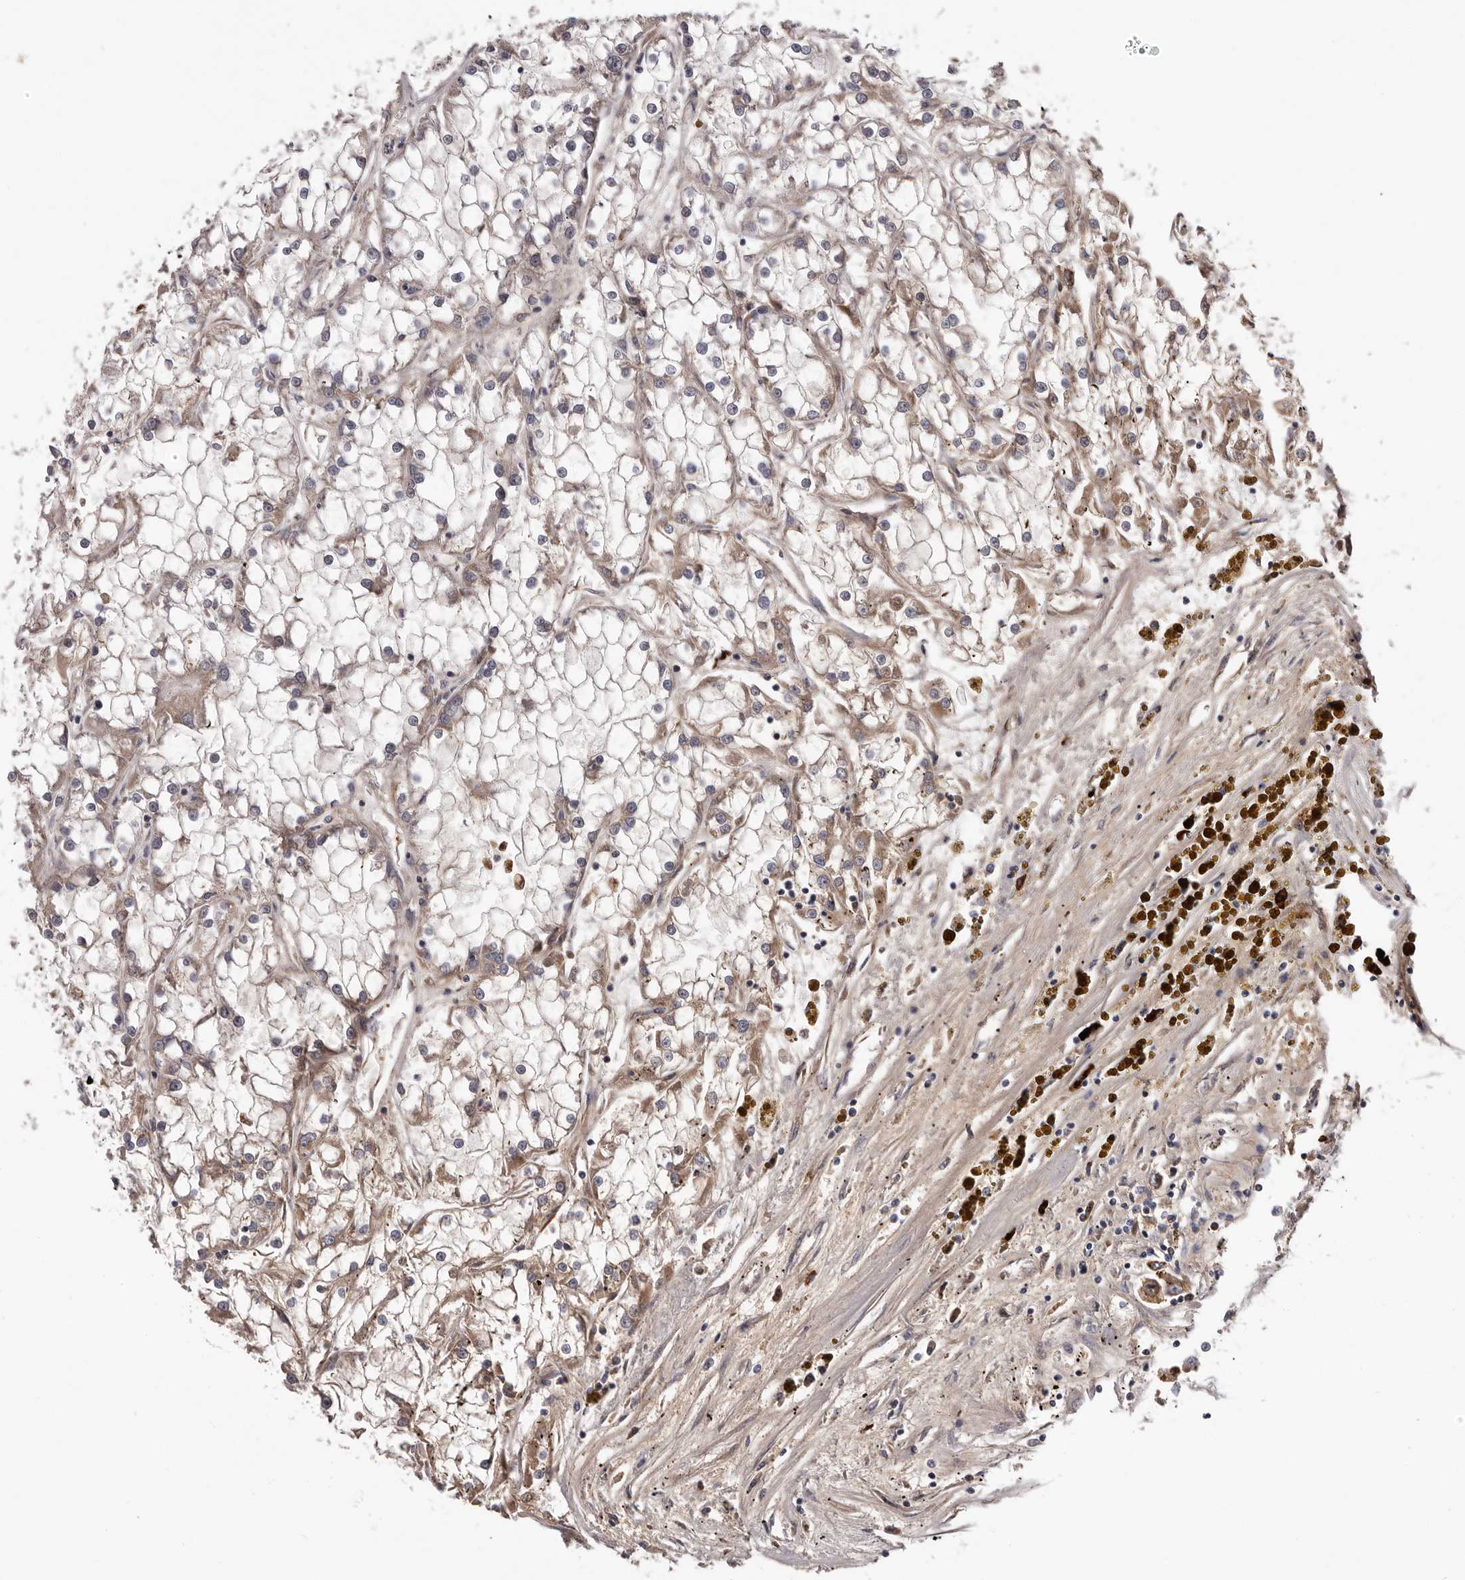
{"staining": {"intensity": "moderate", "quantity": "25%-75%", "location": "cytoplasmic/membranous"}, "tissue": "renal cancer", "cell_type": "Tumor cells", "image_type": "cancer", "snomed": [{"axis": "morphology", "description": "Adenocarcinoma, NOS"}, {"axis": "topography", "description": "Kidney"}], "caption": "Renal adenocarcinoma stained for a protein (brown) demonstrates moderate cytoplasmic/membranous positive expression in approximately 25%-75% of tumor cells.", "gene": "MED8", "patient": {"sex": "female", "age": 52}}